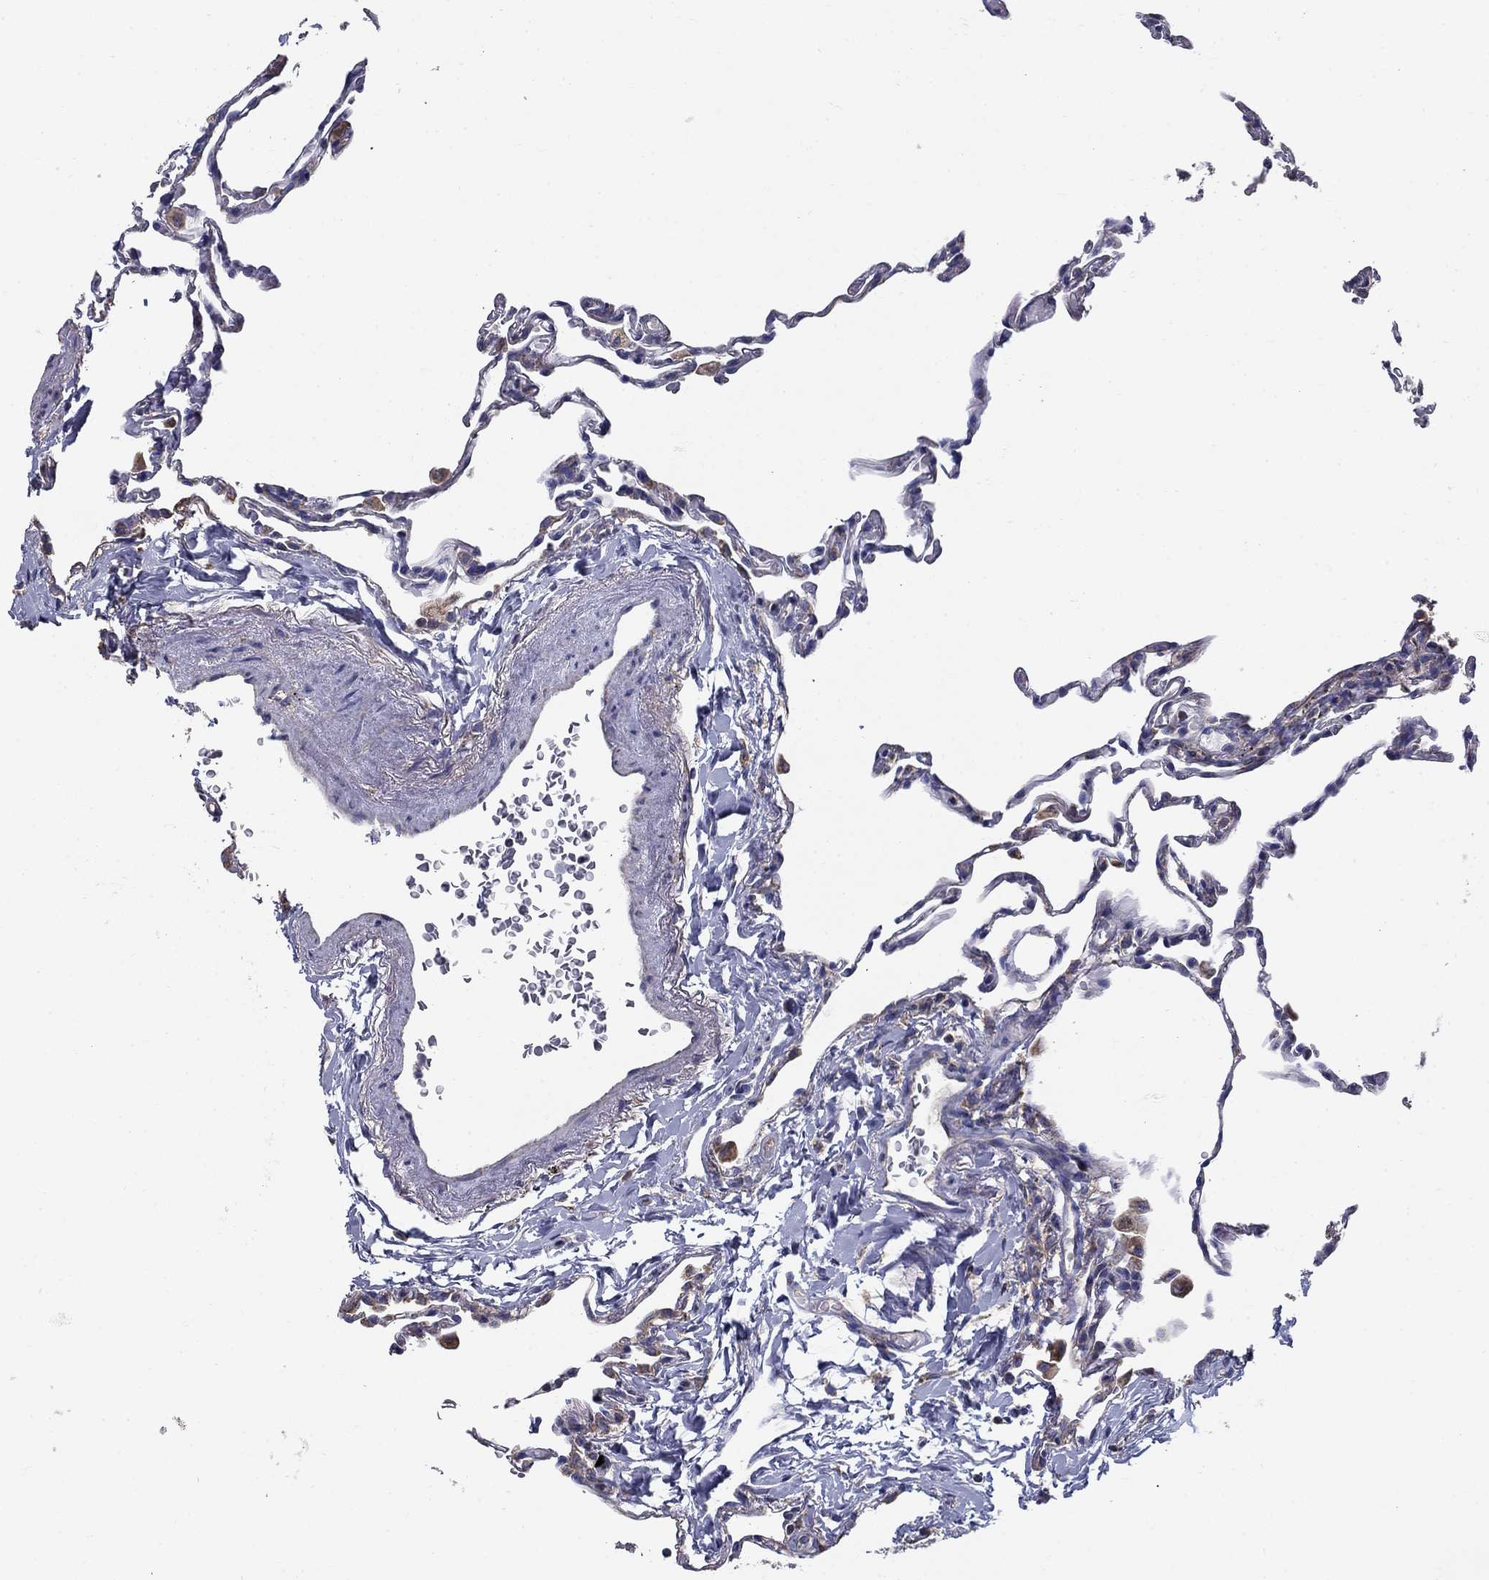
{"staining": {"intensity": "negative", "quantity": "none", "location": "none"}, "tissue": "lung", "cell_type": "Alveolar cells", "image_type": "normal", "snomed": [{"axis": "morphology", "description": "Normal tissue, NOS"}, {"axis": "topography", "description": "Lung"}], "caption": "An image of lung stained for a protein demonstrates no brown staining in alveolar cells.", "gene": "NME5", "patient": {"sex": "female", "age": 57}}